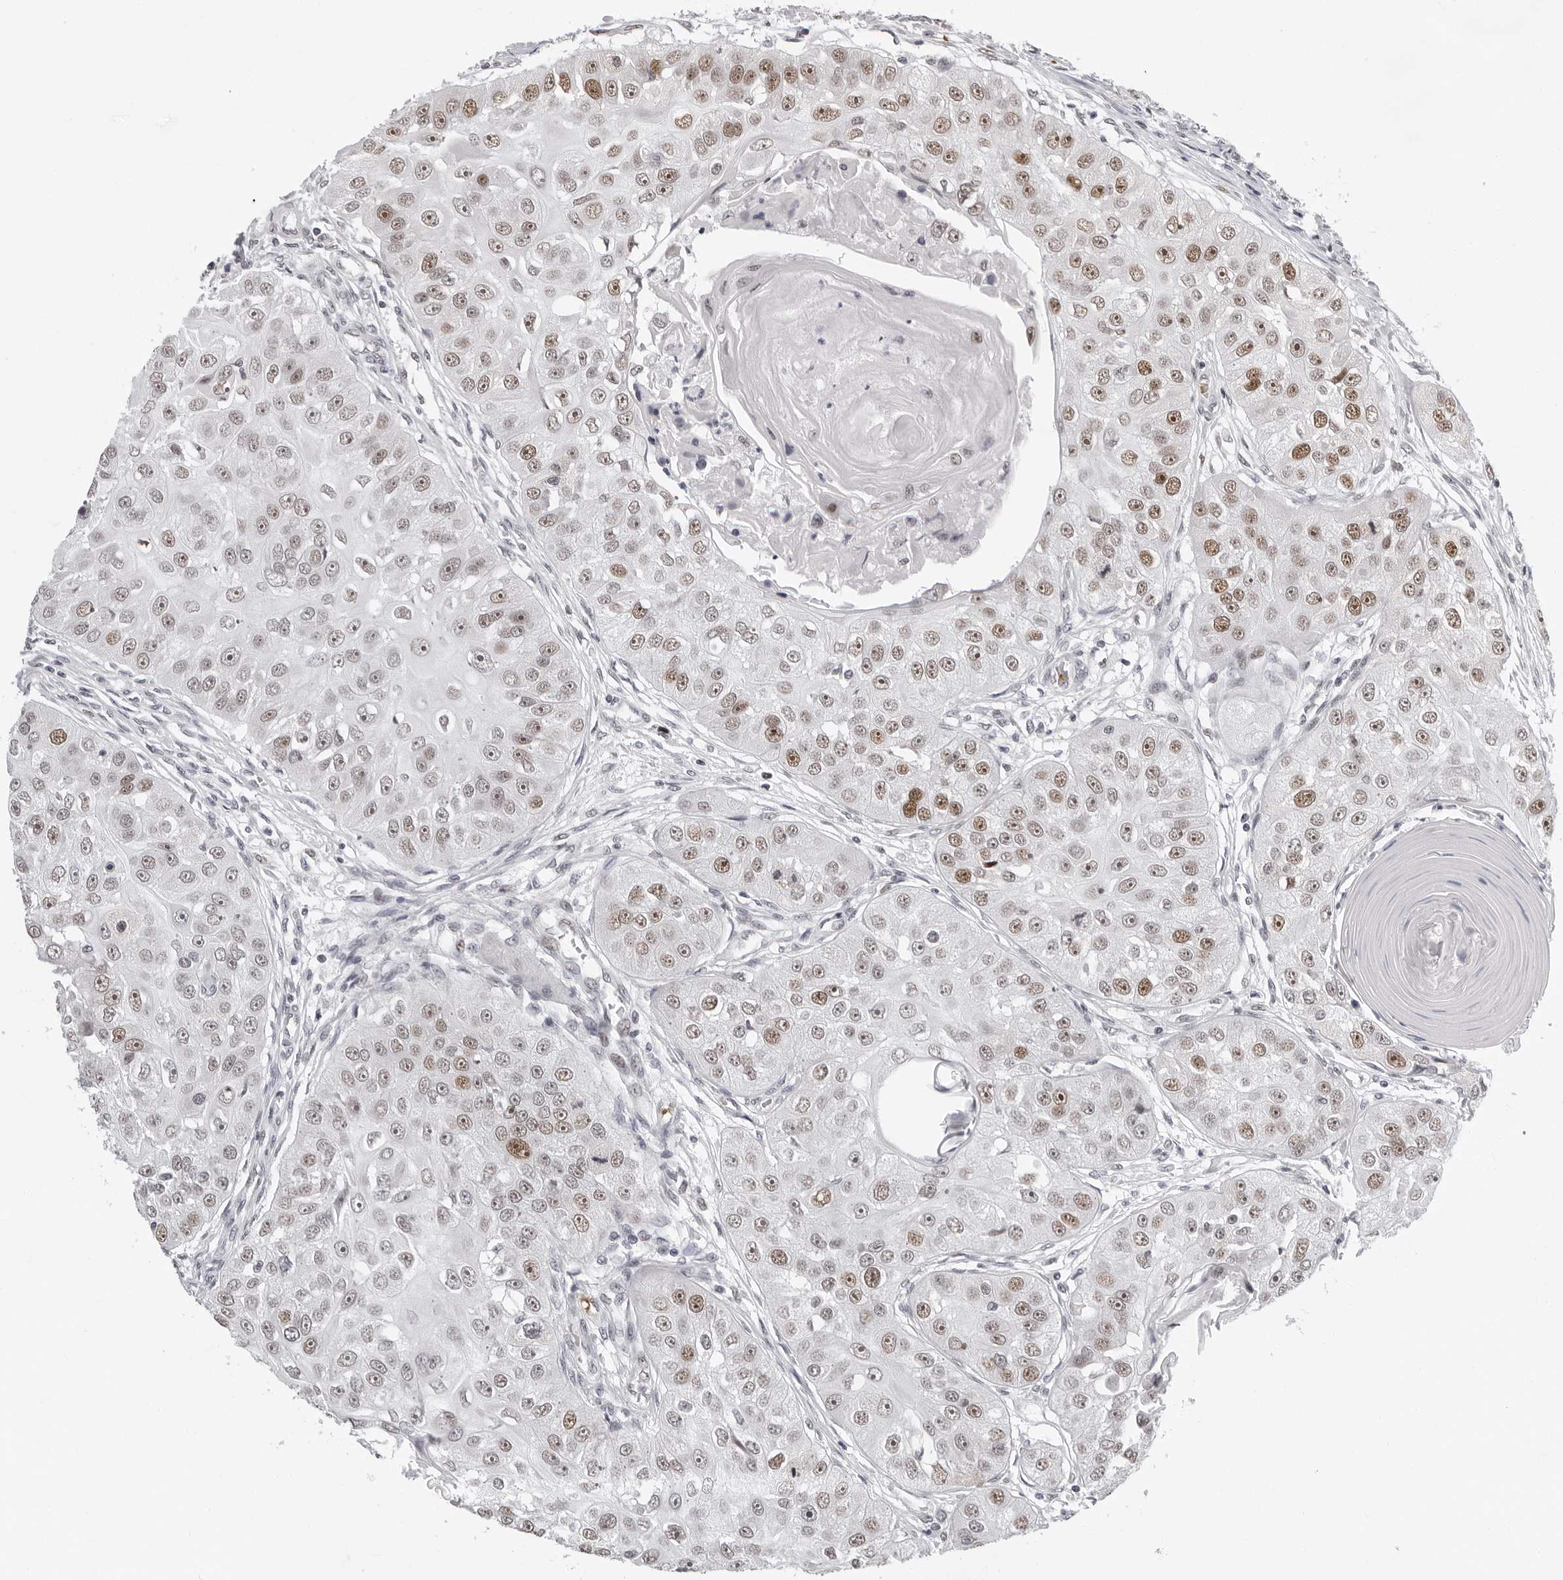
{"staining": {"intensity": "moderate", "quantity": ">75%", "location": "nuclear"}, "tissue": "head and neck cancer", "cell_type": "Tumor cells", "image_type": "cancer", "snomed": [{"axis": "morphology", "description": "Normal tissue, NOS"}, {"axis": "morphology", "description": "Squamous cell carcinoma, NOS"}, {"axis": "topography", "description": "Skeletal muscle"}, {"axis": "topography", "description": "Head-Neck"}], "caption": "Immunohistochemical staining of head and neck squamous cell carcinoma exhibits medium levels of moderate nuclear positivity in about >75% of tumor cells.", "gene": "USP1", "patient": {"sex": "male", "age": 51}}